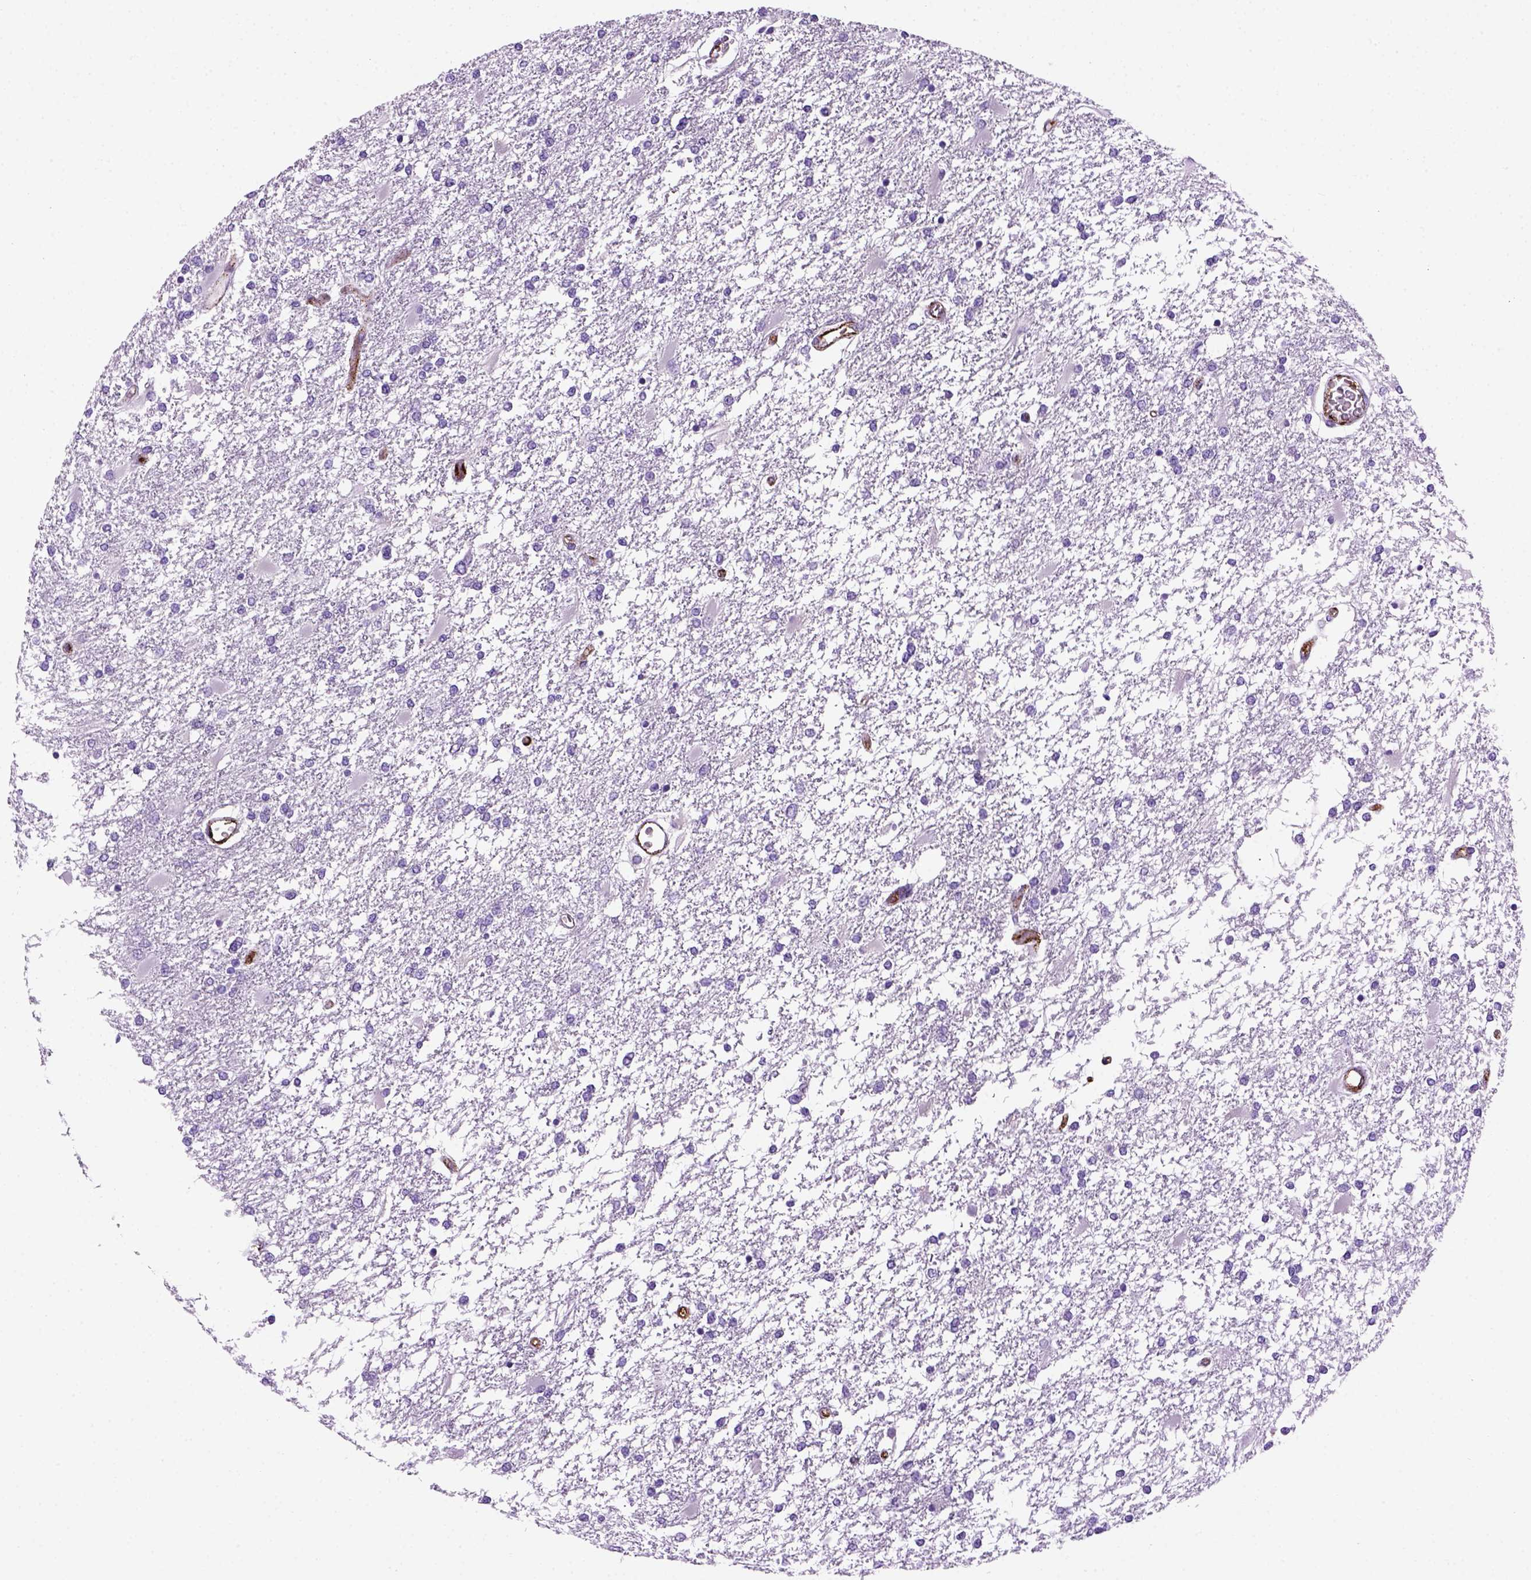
{"staining": {"intensity": "negative", "quantity": "none", "location": "none"}, "tissue": "glioma", "cell_type": "Tumor cells", "image_type": "cancer", "snomed": [{"axis": "morphology", "description": "Glioma, malignant, High grade"}, {"axis": "topography", "description": "Cerebral cortex"}], "caption": "A histopathology image of human malignant glioma (high-grade) is negative for staining in tumor cells.", "gene": "VWF", "patient": {"sex": "male", "age": 79}}